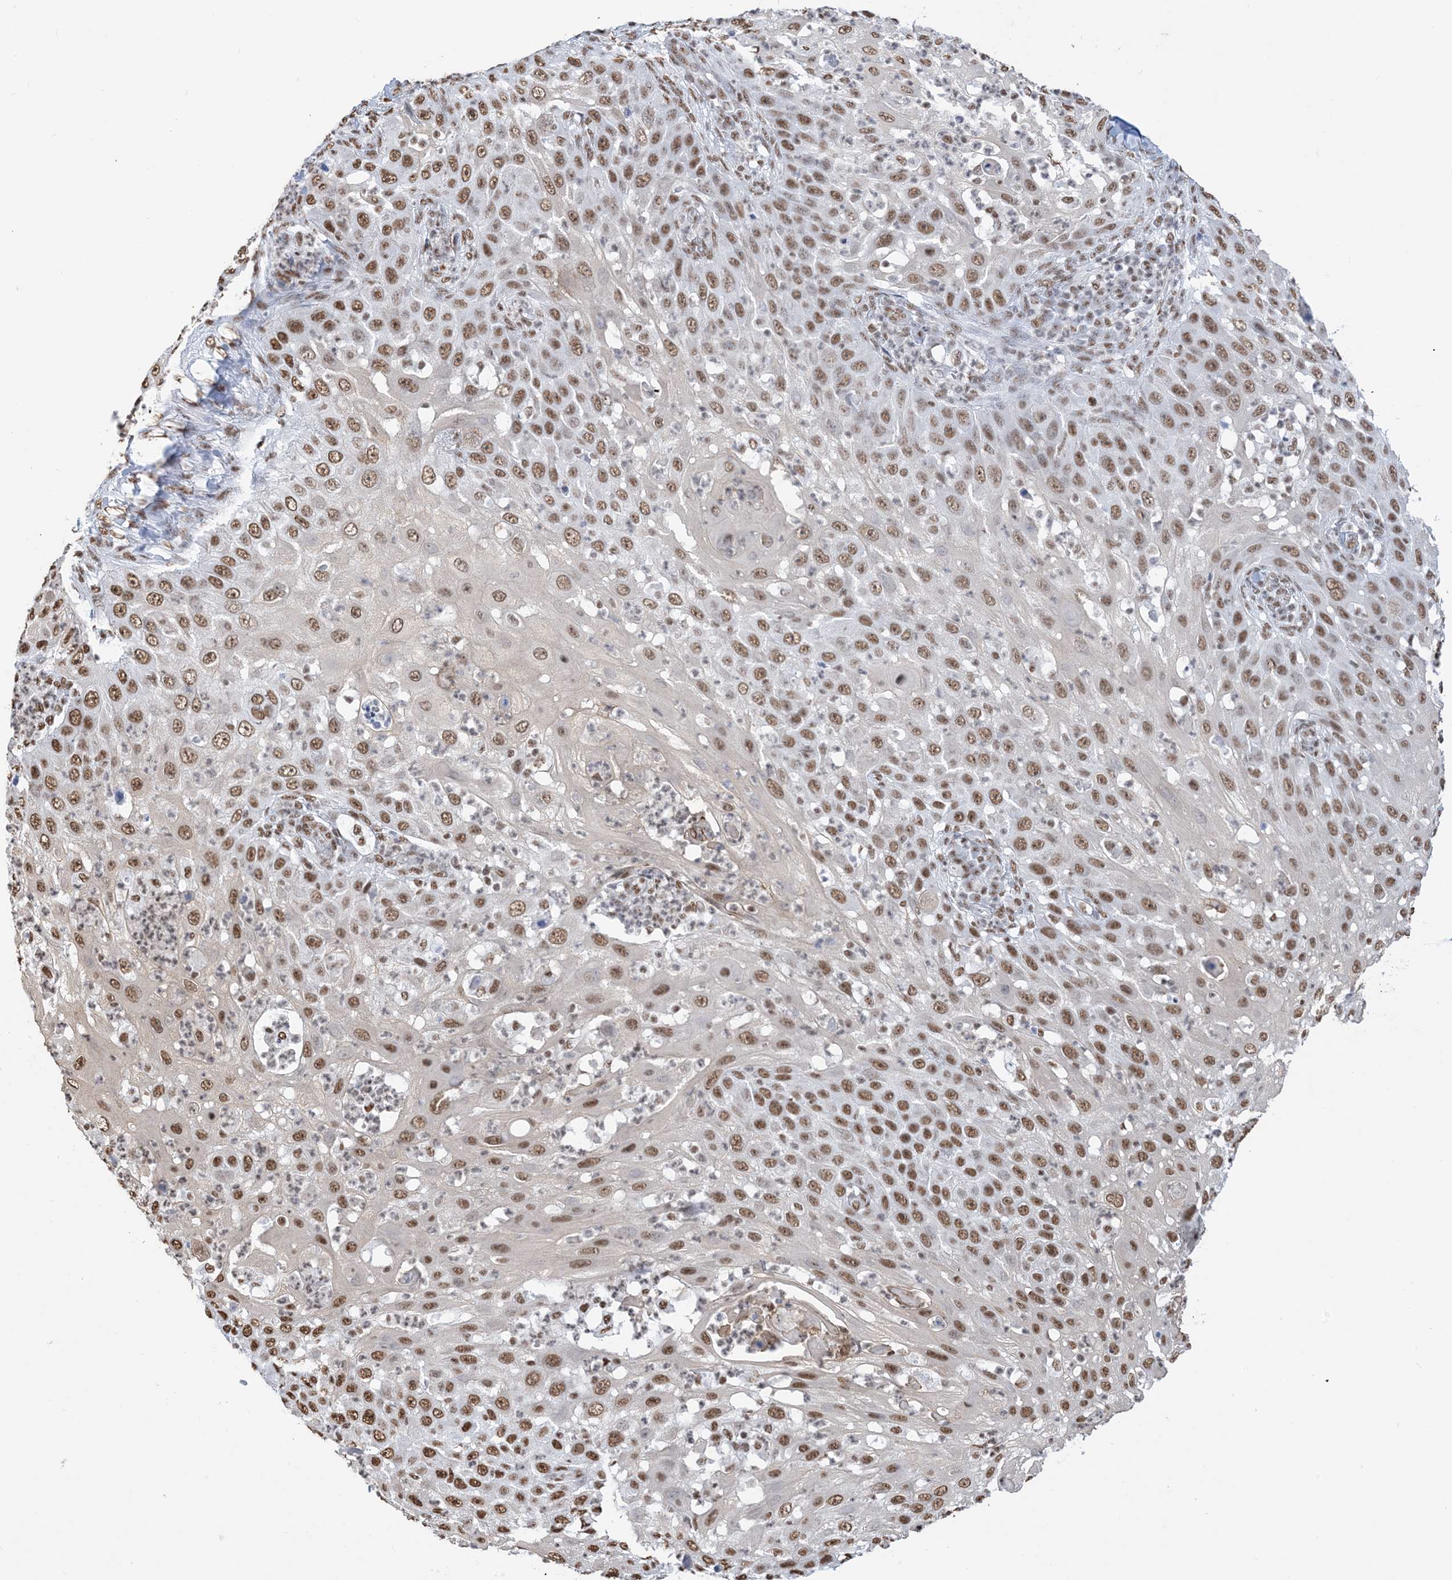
{"staining": {"intensity": "strong", "quantity": ">75%", "location": "nuclear"}, "tissue": "skin cancer", "cell_type": "Tumor cells", "image_type": "cancer", "snomed": [{"axis": "morphology", "description": "Squamous cell carcinoma, NOS"}, {"axis": "topography", "description": "Skin"}], "caption": "A high amount of strong nuclear expression is appreciated in about >75% of tumor cells in skin cancer (squamous cell carcinoma) tissue.", "gene": "ZNF792", "patient": {"sex": "female", "age": 44}}